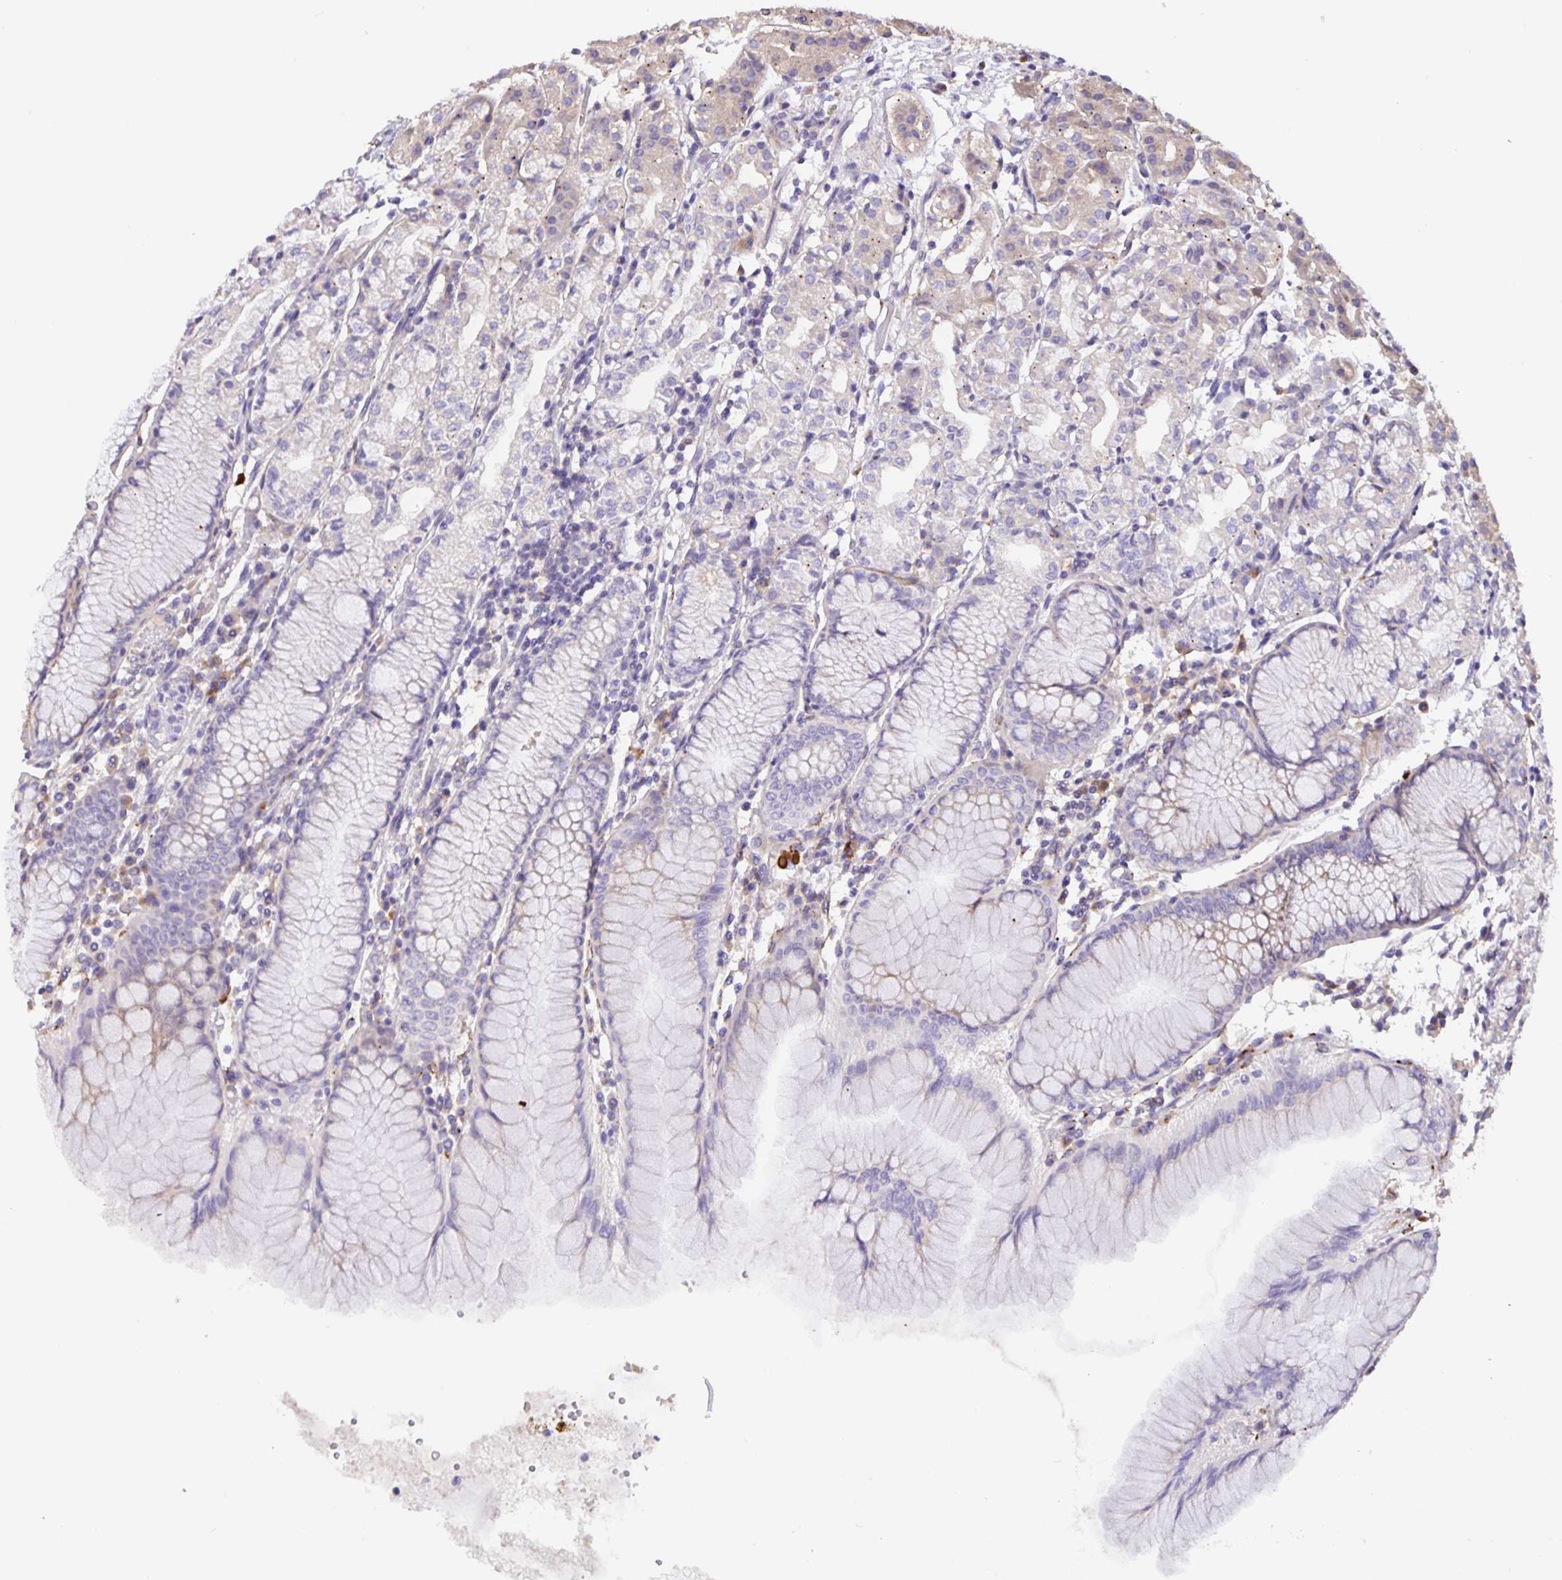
{"staining": {"intensity": "weak", "quantity": "<25%", "location": "cytoplasmic/membranous"}, "tissue": "stomach", "cell_type": "Glandular cells", "image_type": "normal", "snomed": [{"axis": "morphology", "description": "Normal tissue, NOS"}, {"axis": "topography", "description": "Stomach"}], "caption": "Histopathology image shows no protein expression in glandular cells of benign stomach. (DAB IHC with hematoxylin counter stain).", "gene": "EML6", "patient": {"sex": "female", "age": 57}}